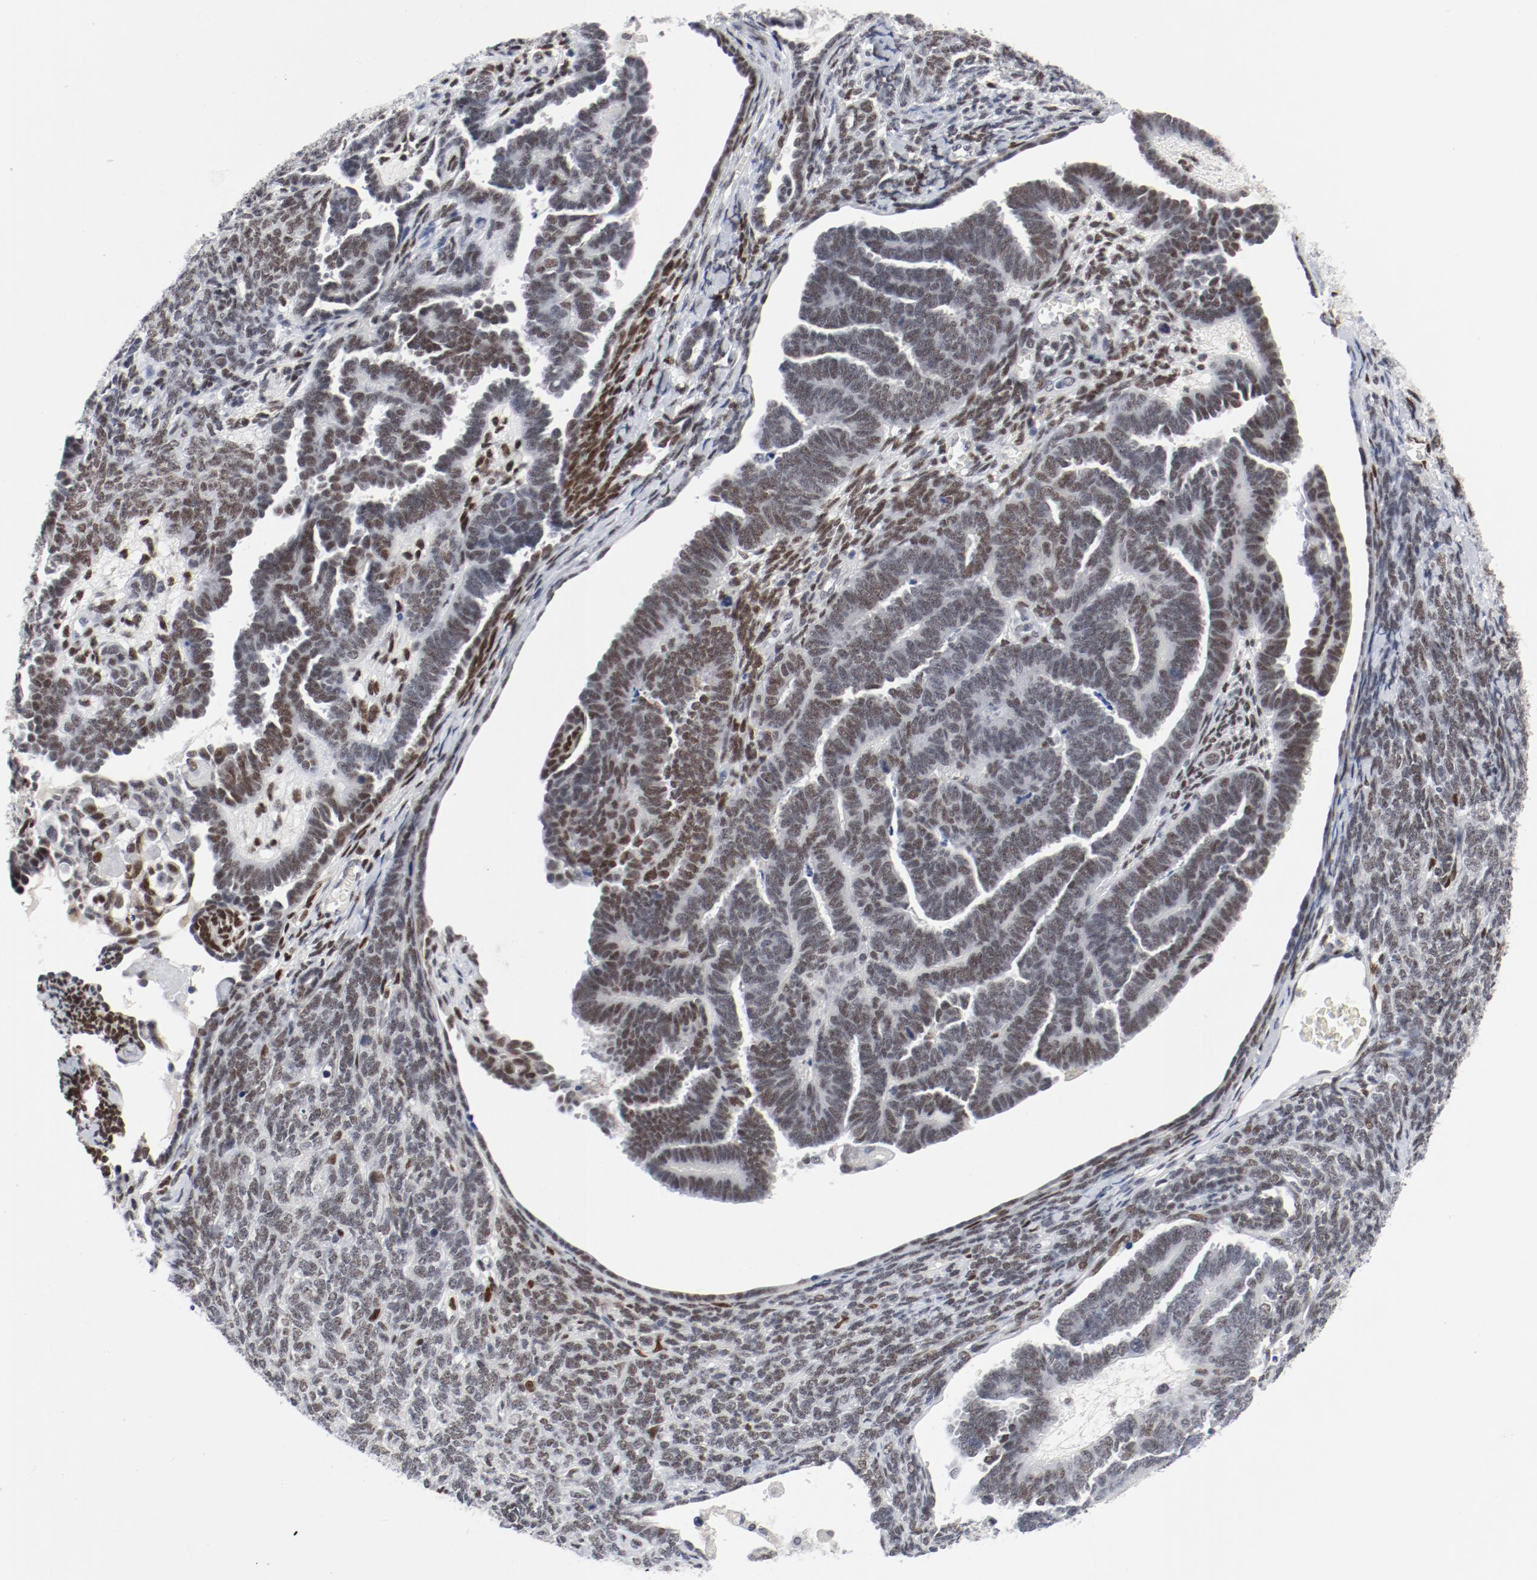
{"staining": {"intensity": "moderate", "quantity": ">75%", "location": "nuclear"}, "tissue": "endometrial cancer", "cell_type": "Tumor cells", "image_type": "cancer", "snomed": [{"axis": "morphology", "description": "Neoplasm, malignant, NOS"}, {"axis": "topography", "description": "Endometrium"}], "caption": "Immunohistochemistry (IHC) of human malignant neoplasm (endometrial) demonstrates medium levels of moderate nuclear staining in about >75% of tumor cells.", "gene": "ARNT", "patient": {"sex": "female", "age": 74}}